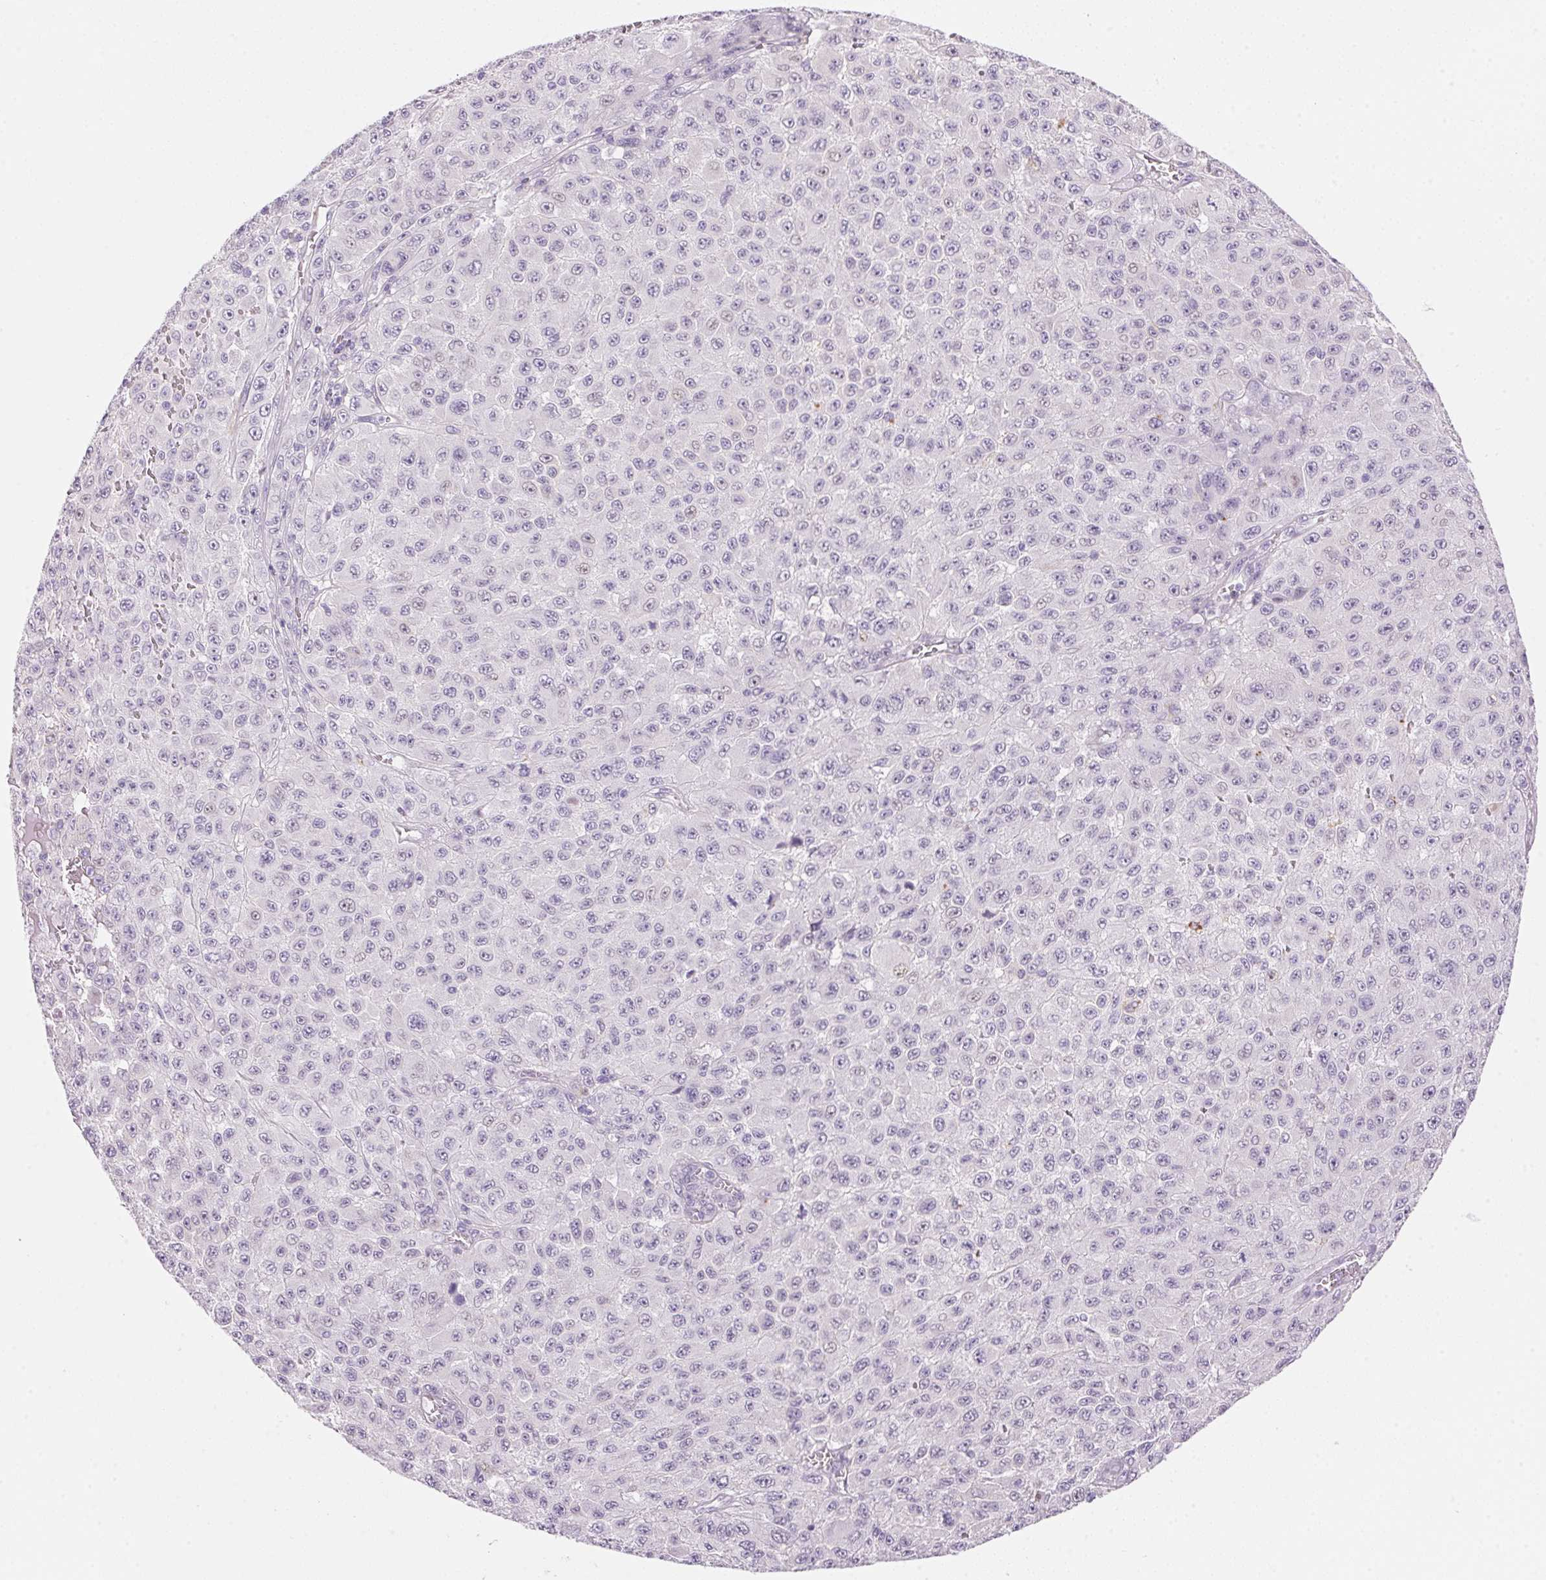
{"staining": {"intensity": "negative", "quantity": "none", "location": "none"}, "tissue": "melanoma", "cell_type": "Tumor cells", "image_type": "cancer", "snomed": [{"axis": "morphology", "description": "Malignant melanoma, NOS"}, {"axis": "topography", "description": "Skin"}], "caption": "Melanoma stained for a protein using immunohistochemistry shows no staining tumor cells.", "gene": "TEKT1", "patient": {"sex": "male", "age": 73}}